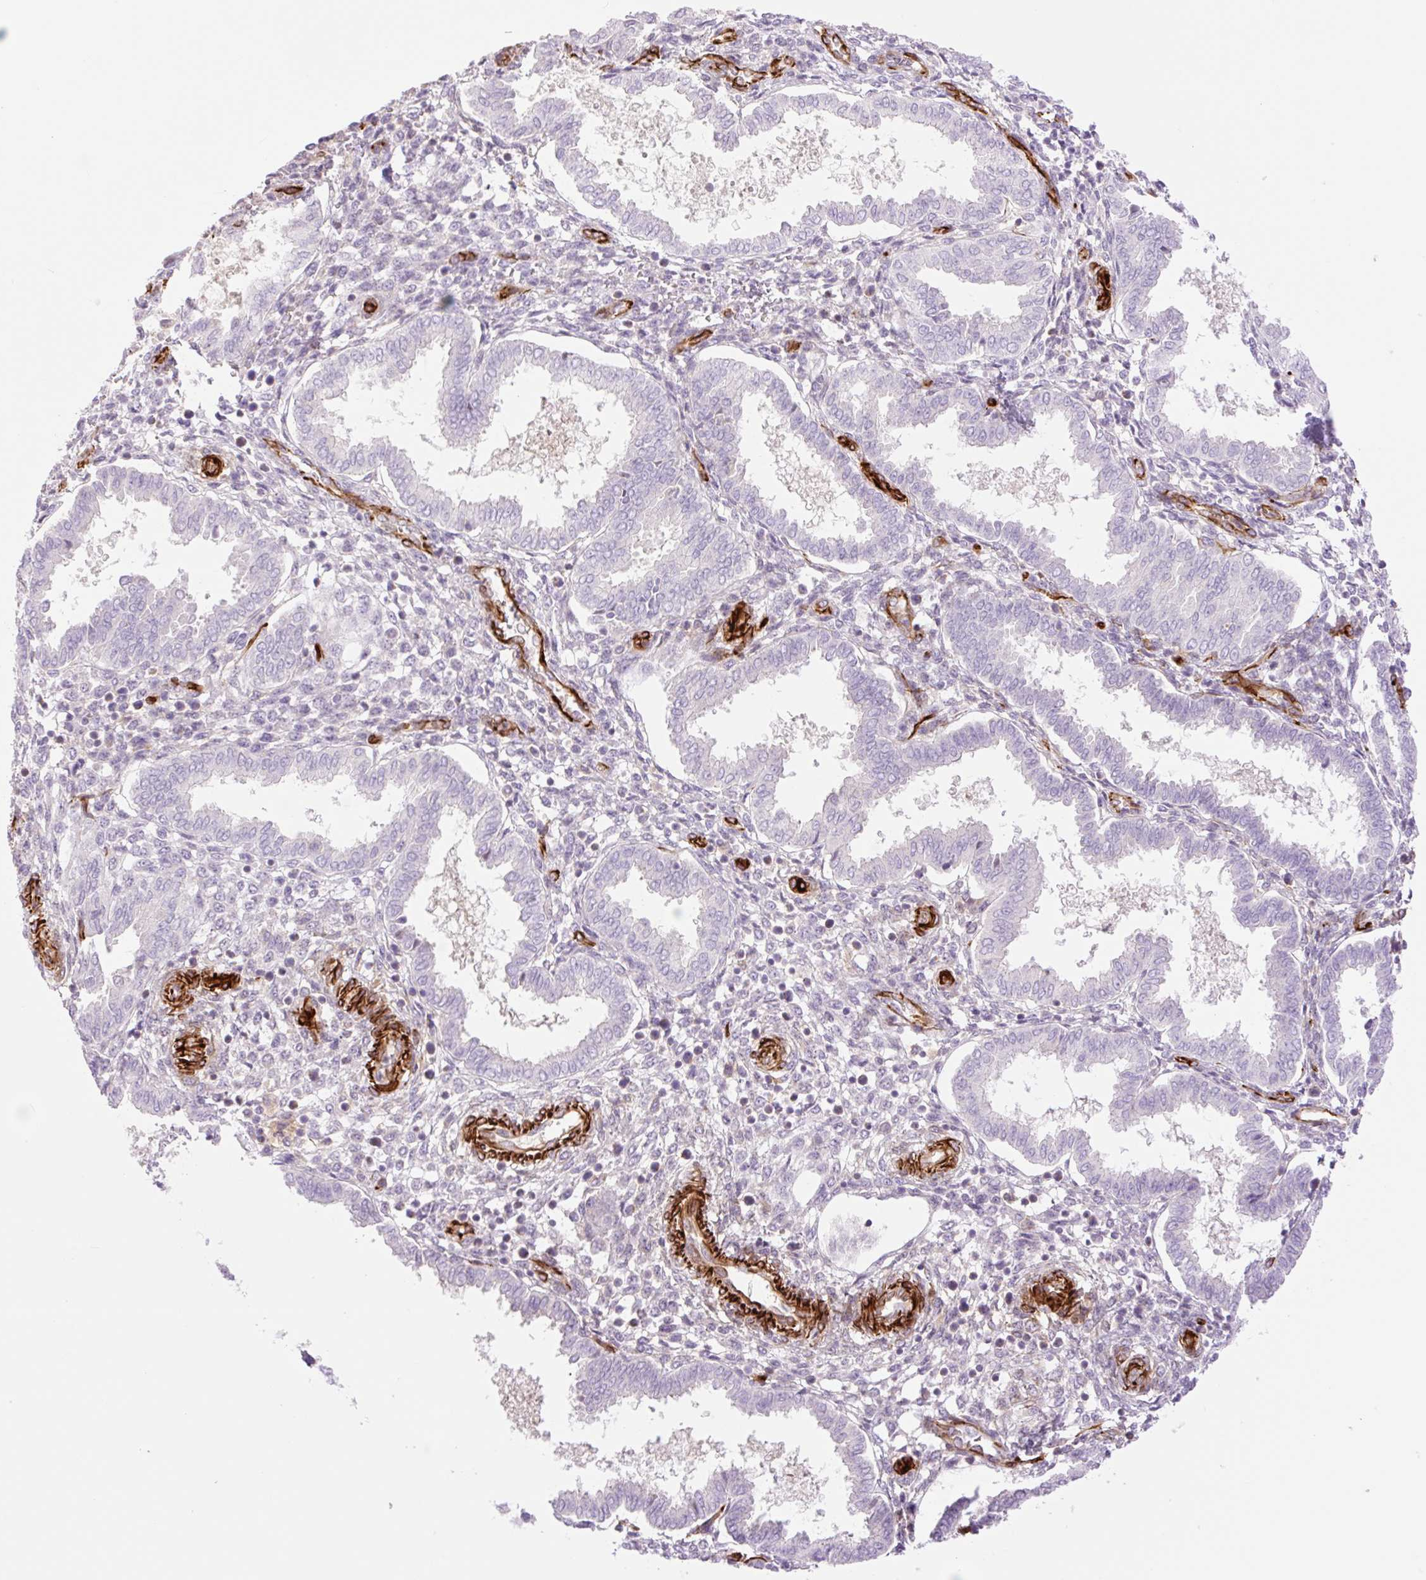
{"staining": {"intensity": "negative", "quantity": "none", "location": "none"}, "tissue": "endometrium", "cell_type": "Cells in endometrial stroma", "image_type": "normal", "snomed": [{"axis": "morphology", "description": "Normal tissue, NOS"}, {"axis": "topography", "description": "Endometrium"}], "caption": "High magnification brightfield microscopy of unremarkable endometrium stained with DAB (3,3'-diaminobenzidine) (brown) and counterstained with hematoxylin (blue): cells in endometrial stroma show no significant positivity.", "gene": "ZFYVE21", "patient": {"sex": "female", "age": 24}}